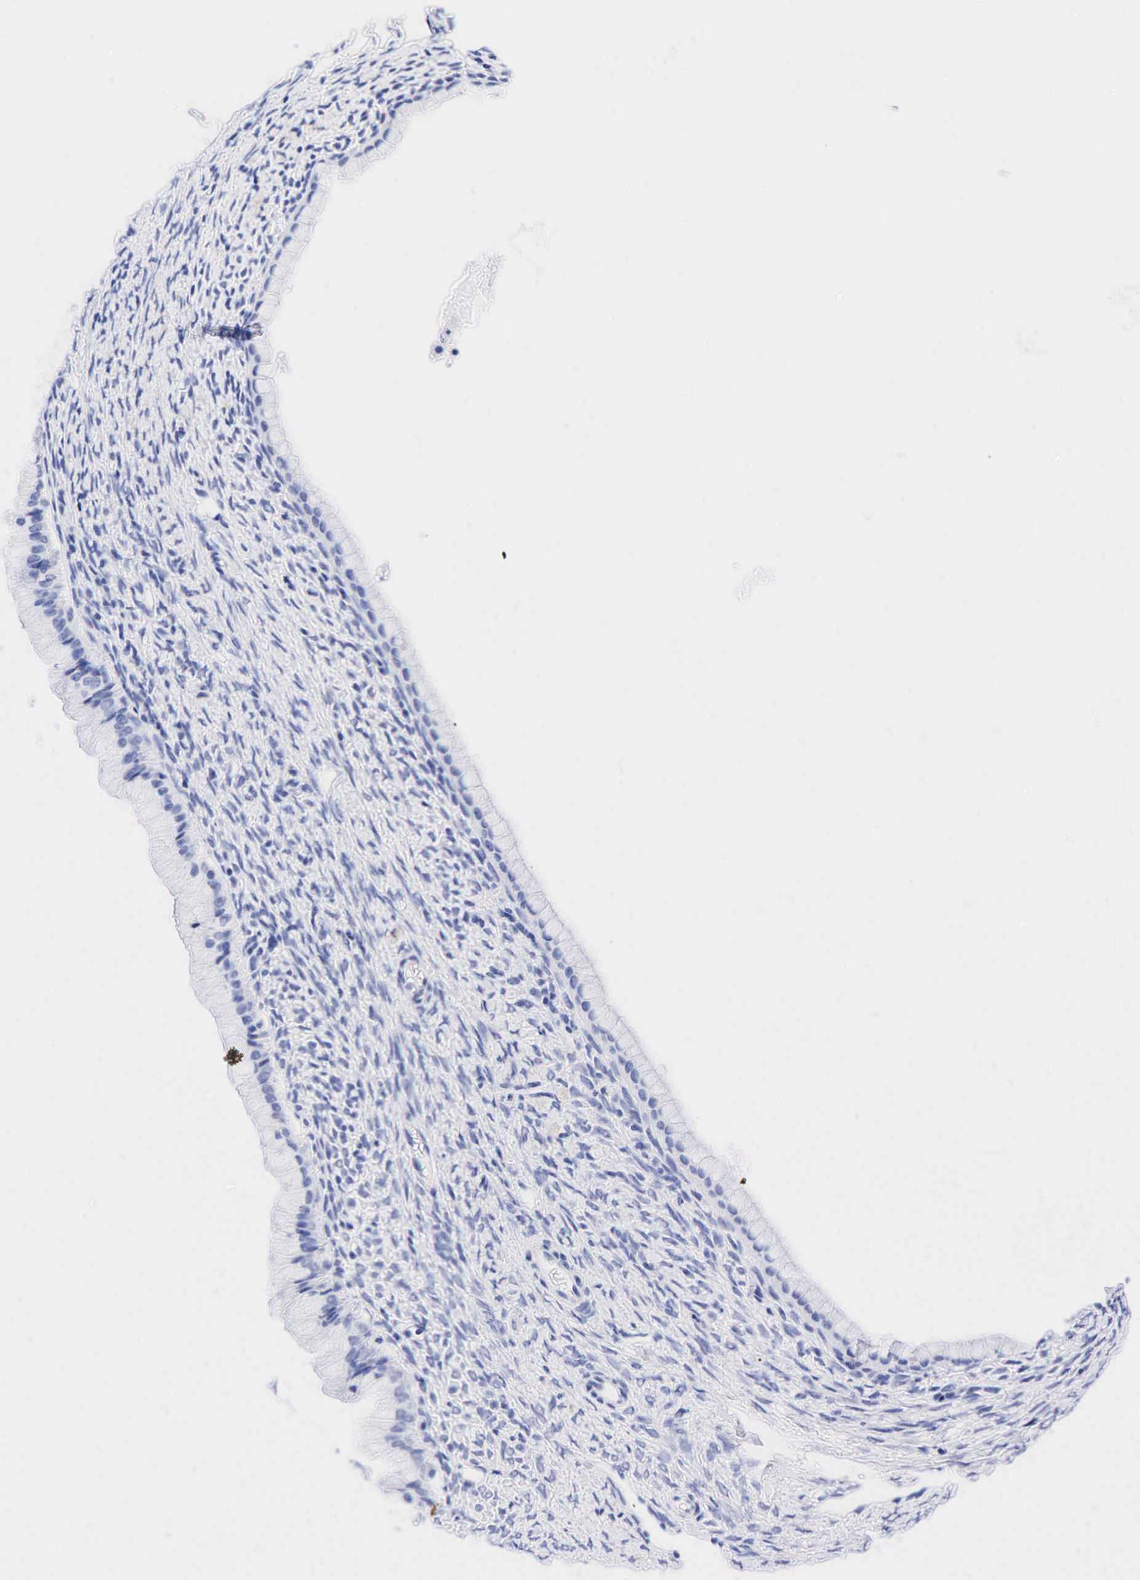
{"staining": {"intensity": "negative", "quantity": "none", "location": "none"}, "tissue": "ovarian cancer", "cell_type": "Tumor cells", "image_type": "cancer", "snomed": [{"axis": "morphology", "description": "Cystadenocarcinoma, mucinous, NOS"}, {"axis": "topography", "description": "Ovary"}], "caption": "Ovarian cancer (mucinous cystadenocarcinoma) was stained to show a protein in brown. There is no significant positivity in tumor cells.", "gene": "NKX2-1", "patient": {"sex": "female", "age": 25}}